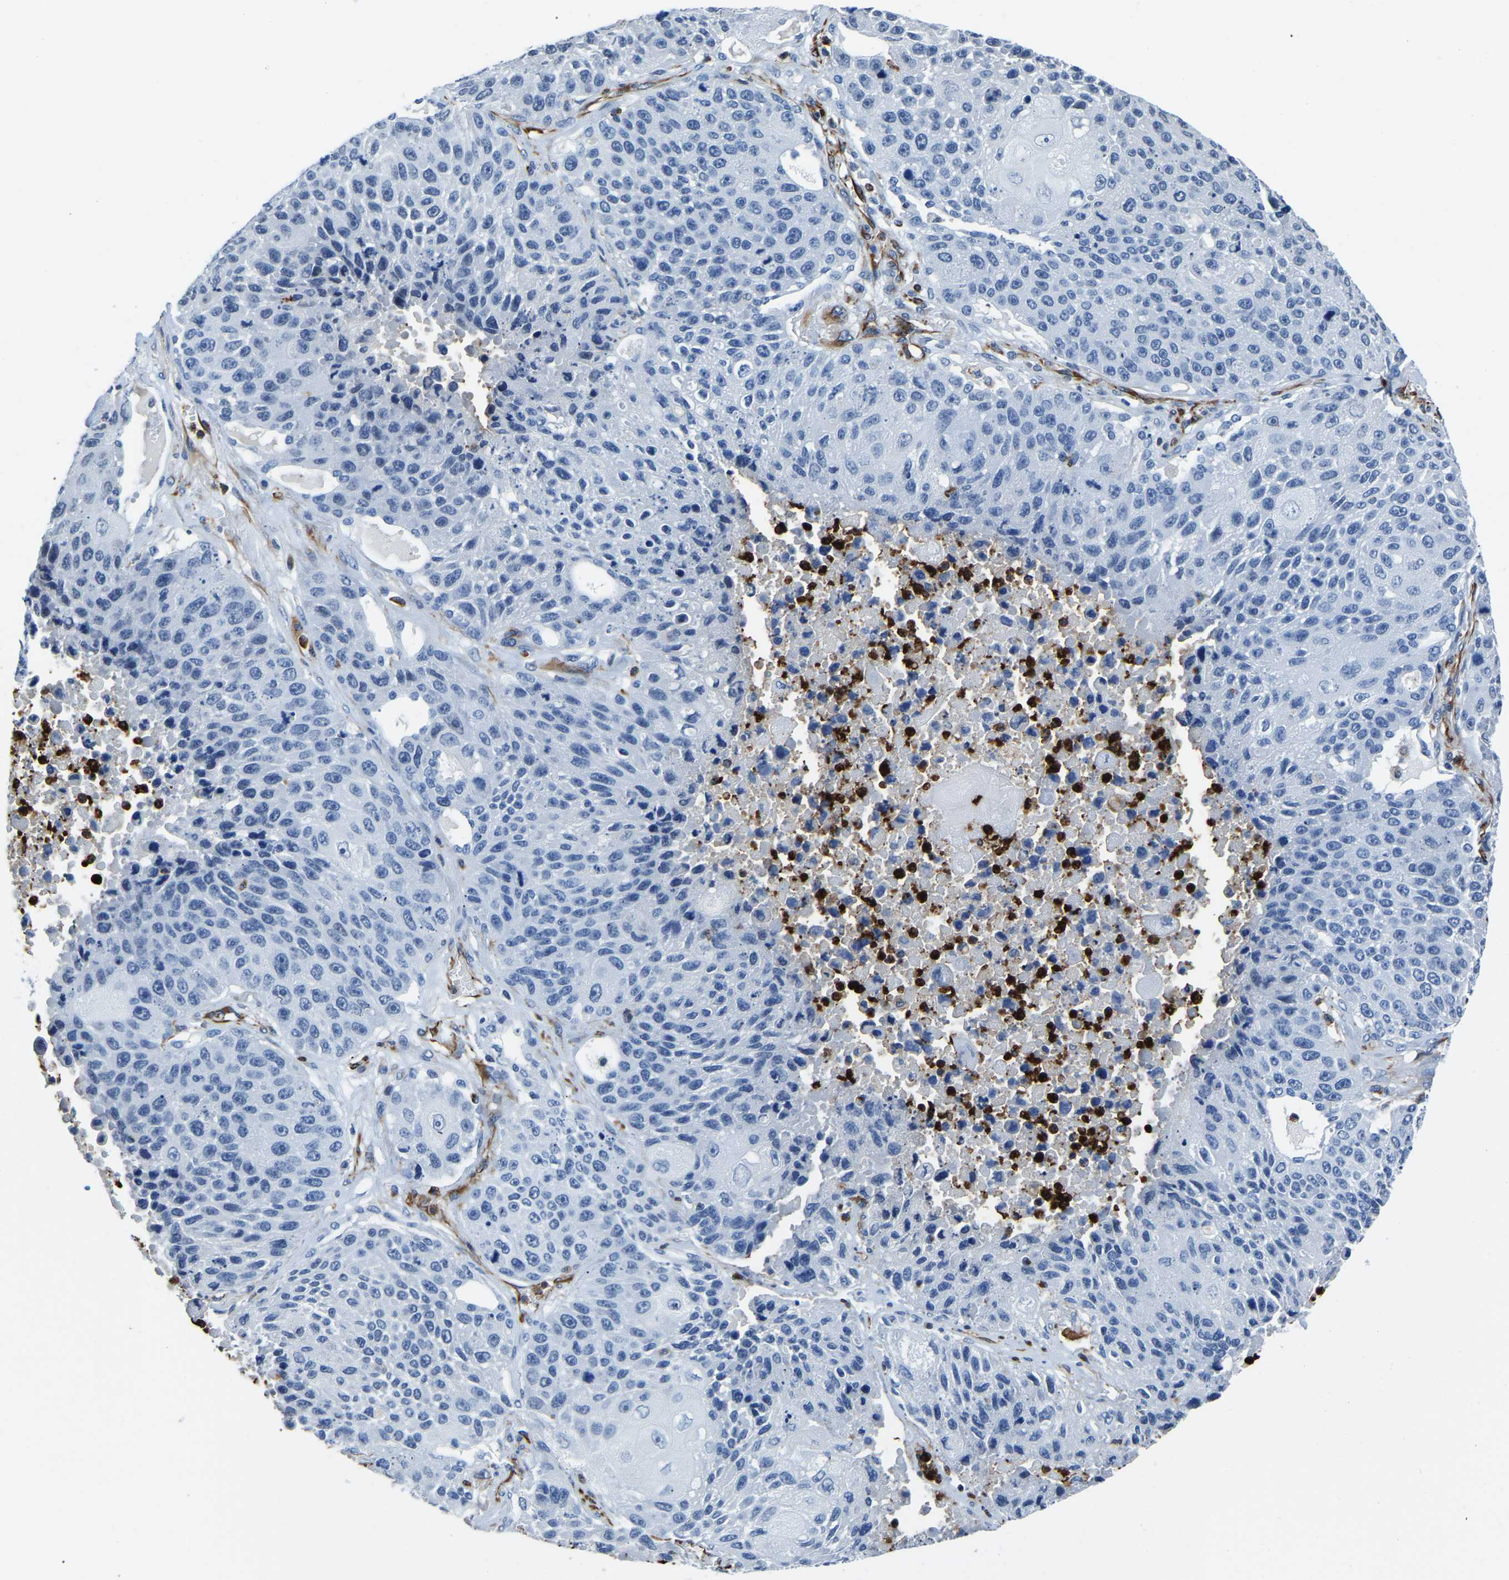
{"staining": {"intensity": "negative", "quantity": "none", "location": "none"}, "tissue": "lung cancer", "cell_type": "Tumor cells", "image_type": "cancer", "snomed": [{"axis": "morphology", "description": "Squamous cell carcinoma, NOS"}, {"axis": "topography", "description": "Lung"}], "caption": "The image shows no significant positivity in tumor cells of lung cancer (squamous cell carcinoma).", "gene": "MS4A3", "patient": {"sex": "male", "age": 61}}